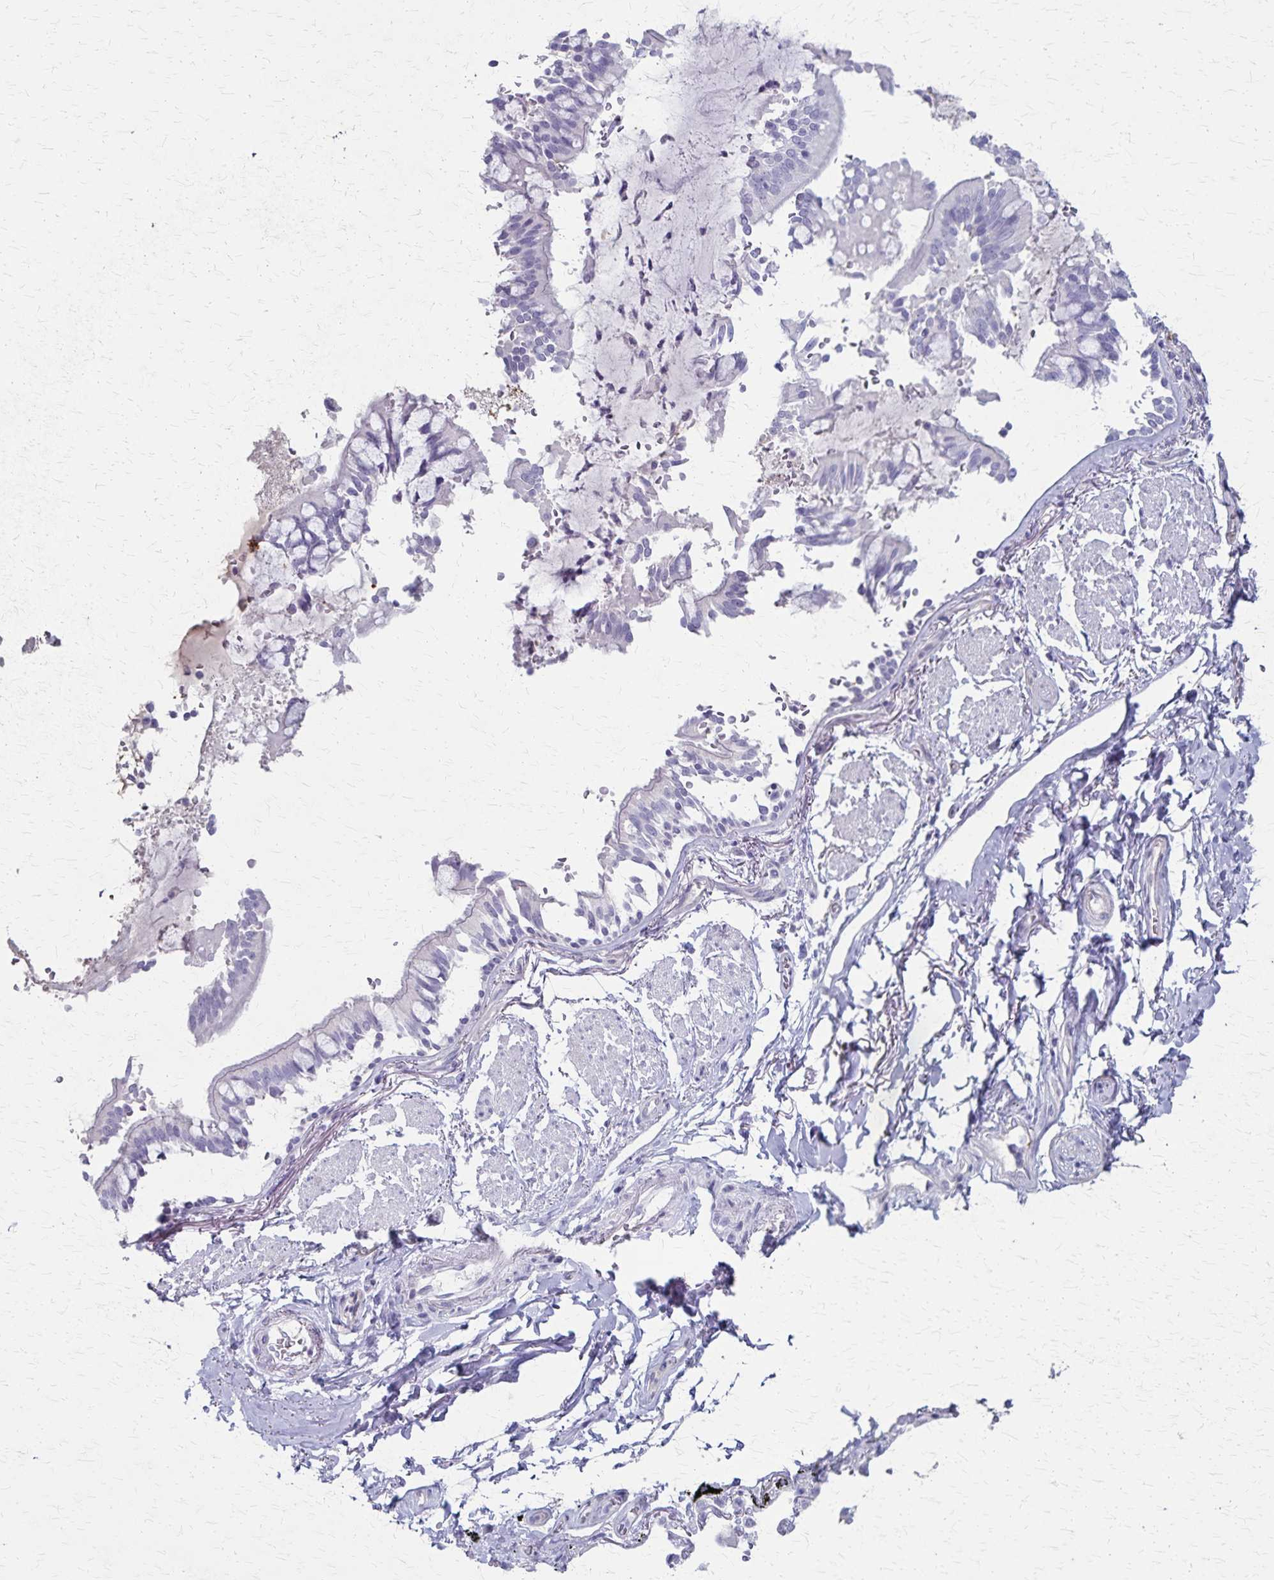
{"staining": {"intensity": "negative", "quantity": "none", "location": "none"}, "tissue": "bronchus", "cell_type": "Respiratory epithelial cells", "image_type": "normal", "snomed": [{"axis": "morphology", "description": "Normal tissue, NOS"}, {"axis": "topography", "description": "Bronchus"}], "caption": "This is a image of immunohistochemistry (IHC) staining of normal bronchus, which shows no positivity in respiratory epithelial cells.", "gene": "RASL10B", "patient": {"sex": "male", "age": 70}}